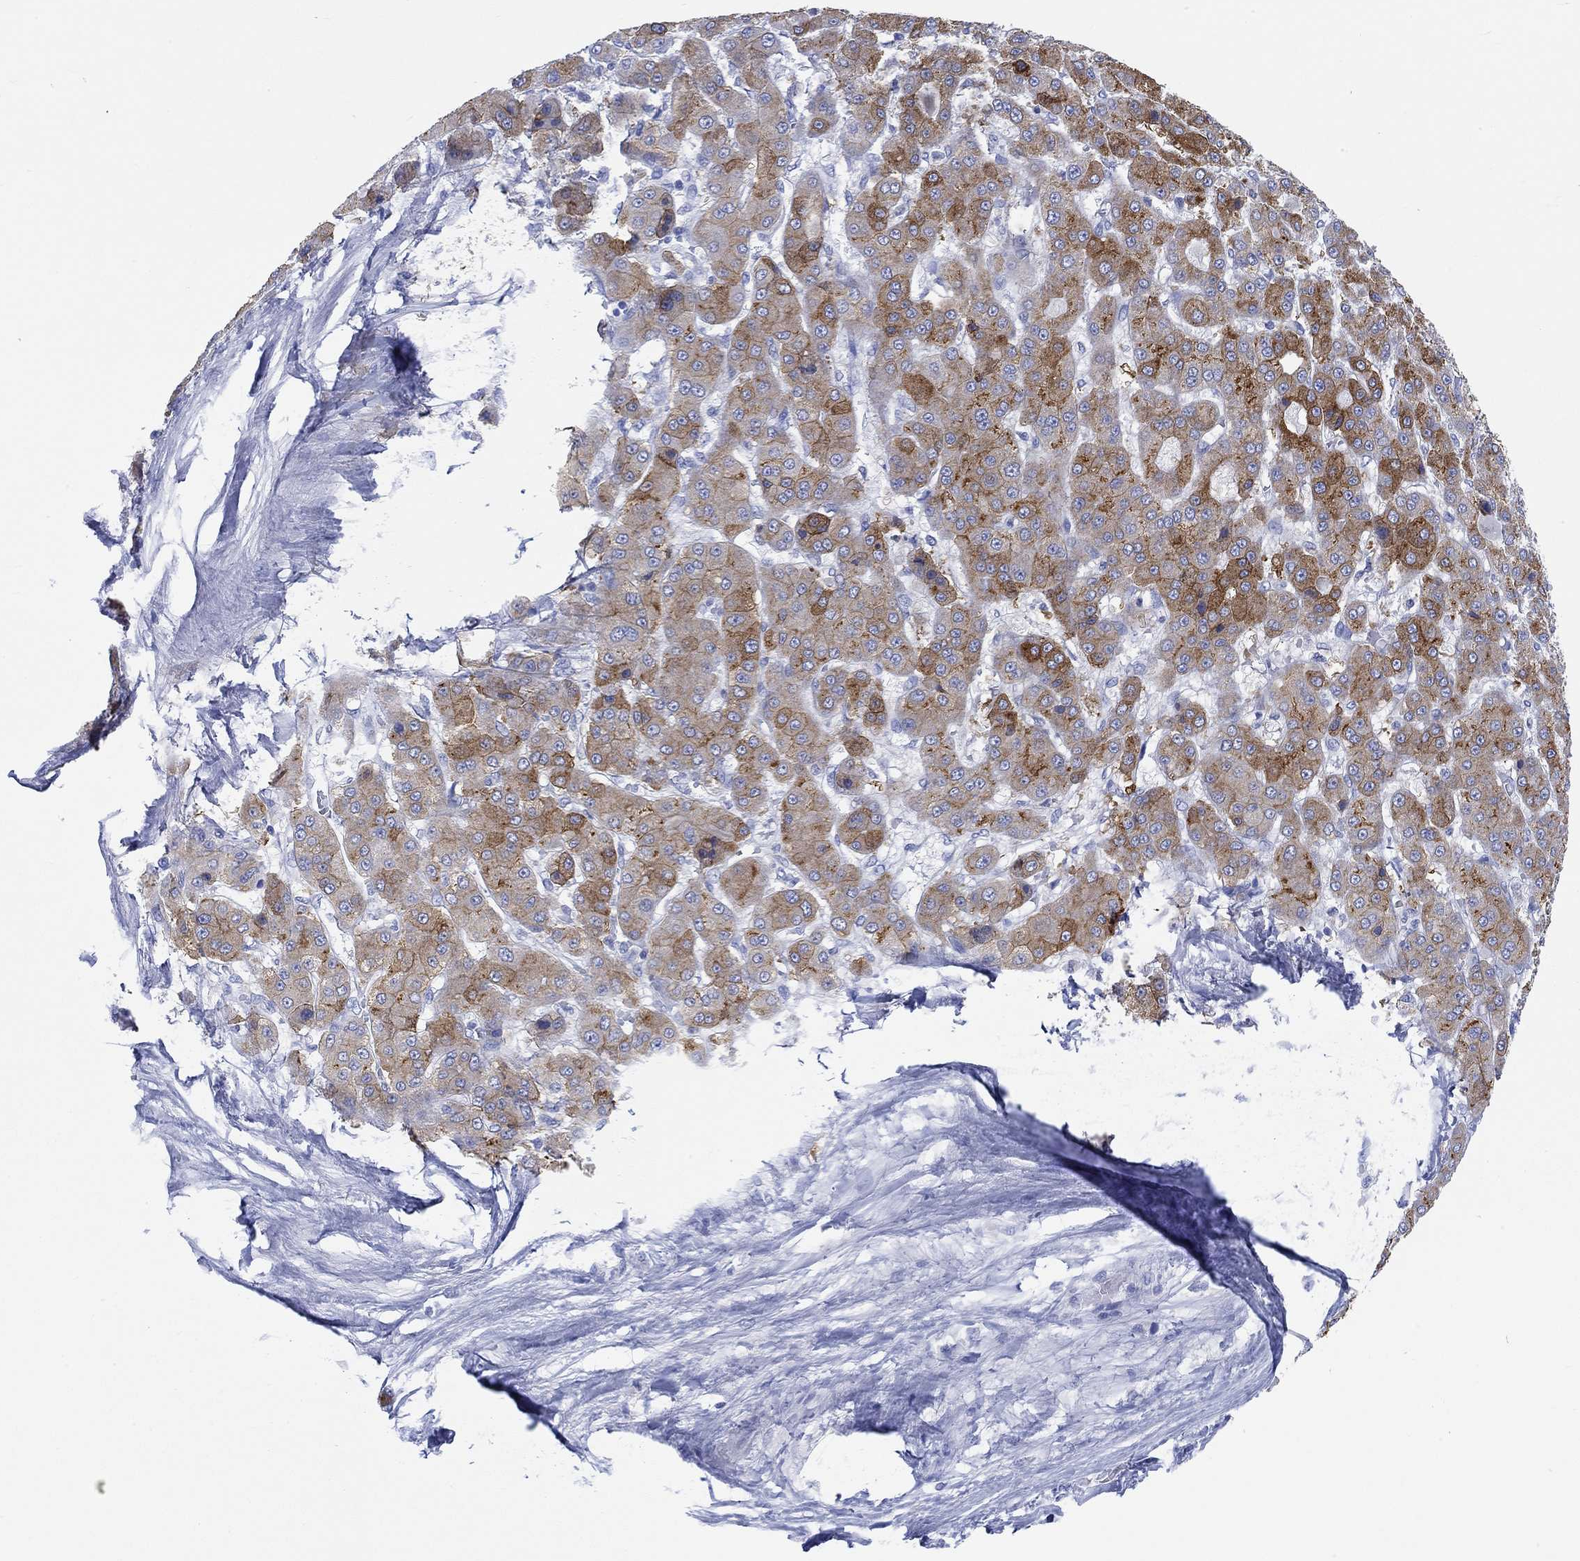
{"staining": {"intensity": "strong", "quantity": "25%-75%", "location": "cytoplasmic/membranous"}, "tissue": "liver cancer", "cell_type": "Tumor cells", "image_type": "cancer", "snomed": [{"axis": "morphology", "description": "Carcinoma, Hepatocellular, NOS"}, {"axis": "topography", "description": "Liver"}], "caption": "Liver cancer (hepatocellular carcinoma) stained with a protein marker shows strong staining in tumor cells.", "gene": "REEP6", "patient": {"sex": "male", "age": 70}}